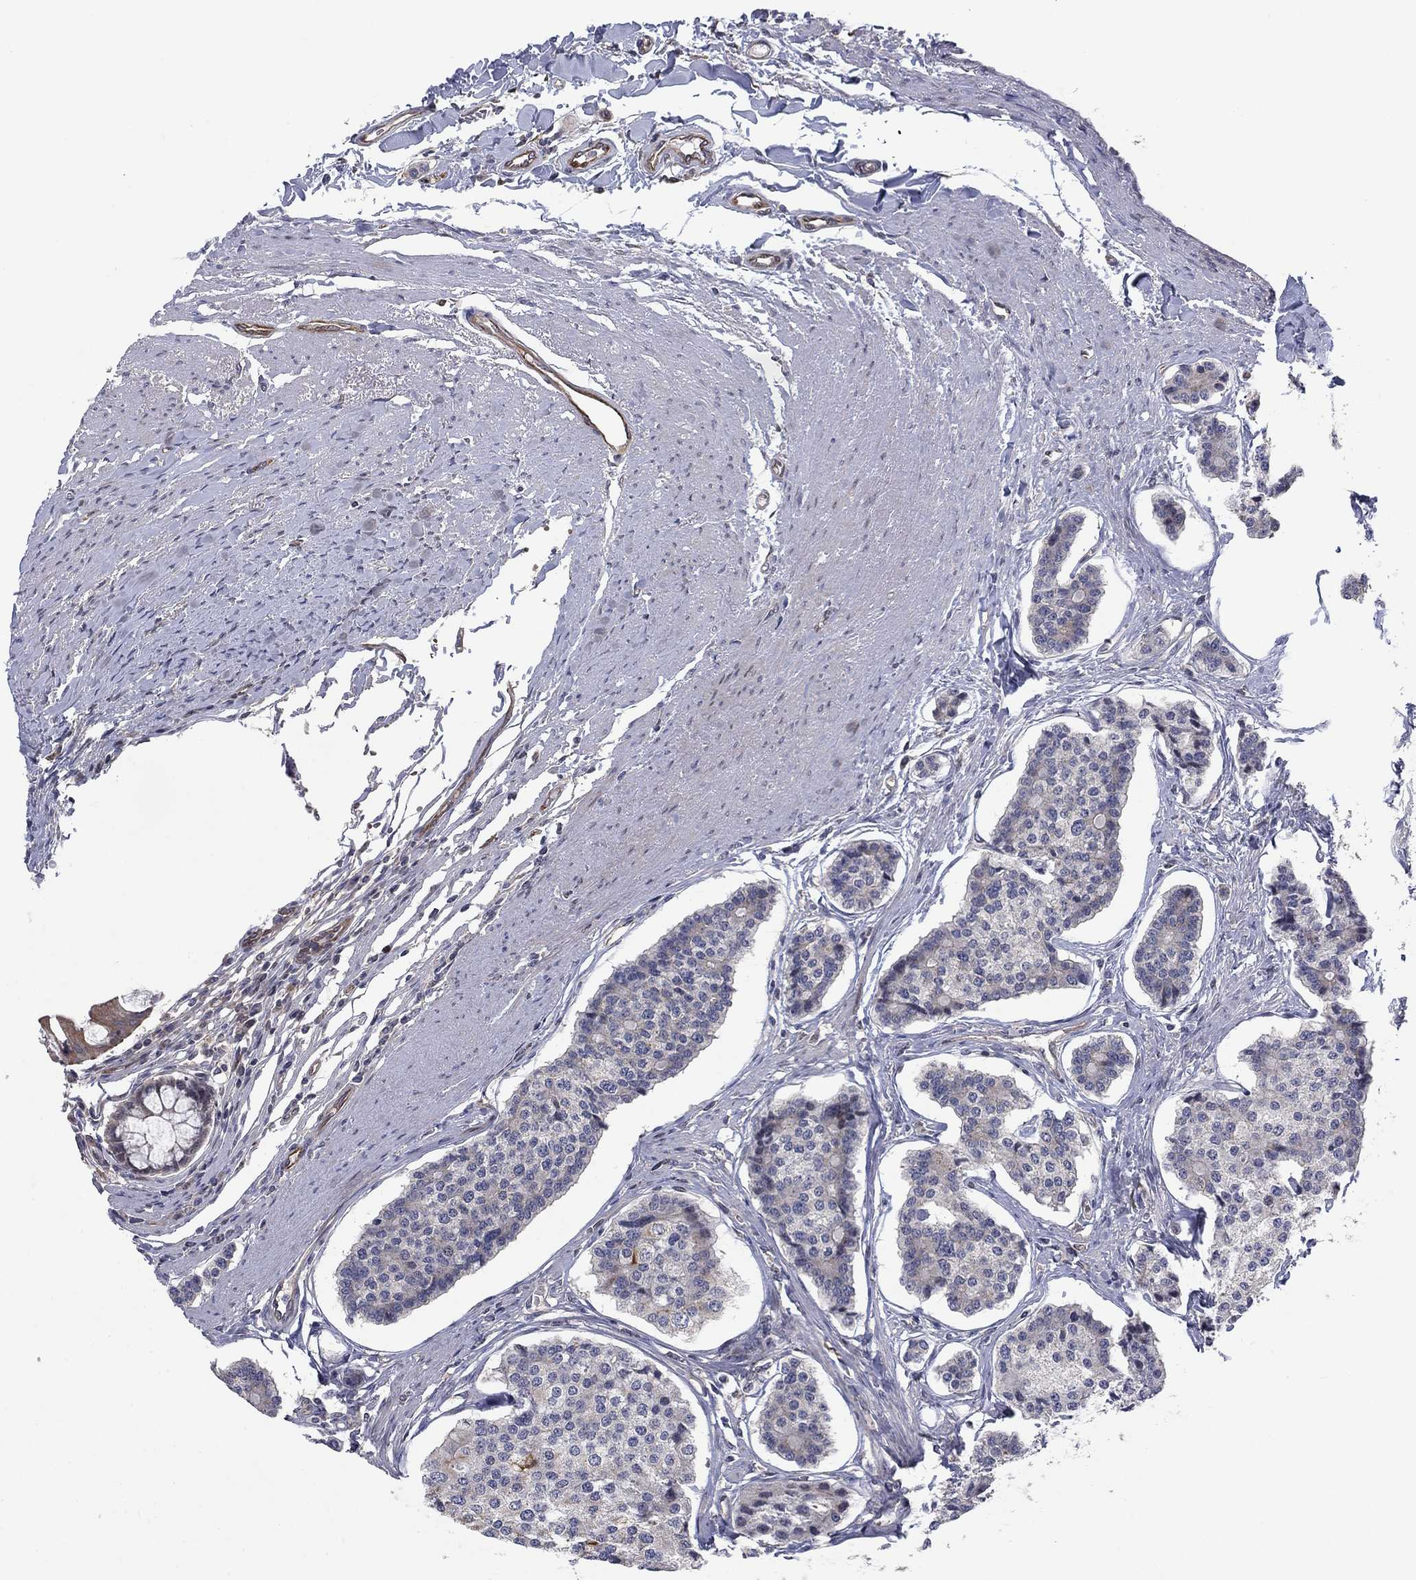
{"staining": {"intensity": "negative", "quantity": "none", "location": "none"}, "tissue": "carcinoid", "cell_type": "Tumor cells", "image_type": "cancer", "snomed": [{"axis": "morphology", "description": "Carcinoid, malignant, NOS"}, {"axis": "topography", "description": "Small intestine"}], "caption": "Photomicrograph shows no protein expression in tumor cells of carcinoid (malignant) tissue. (Immunohistochemistry, brightfield microscopy, high magnification).", "gene": "BCL11A", "patient": {"sex": "female", "age": 65}}